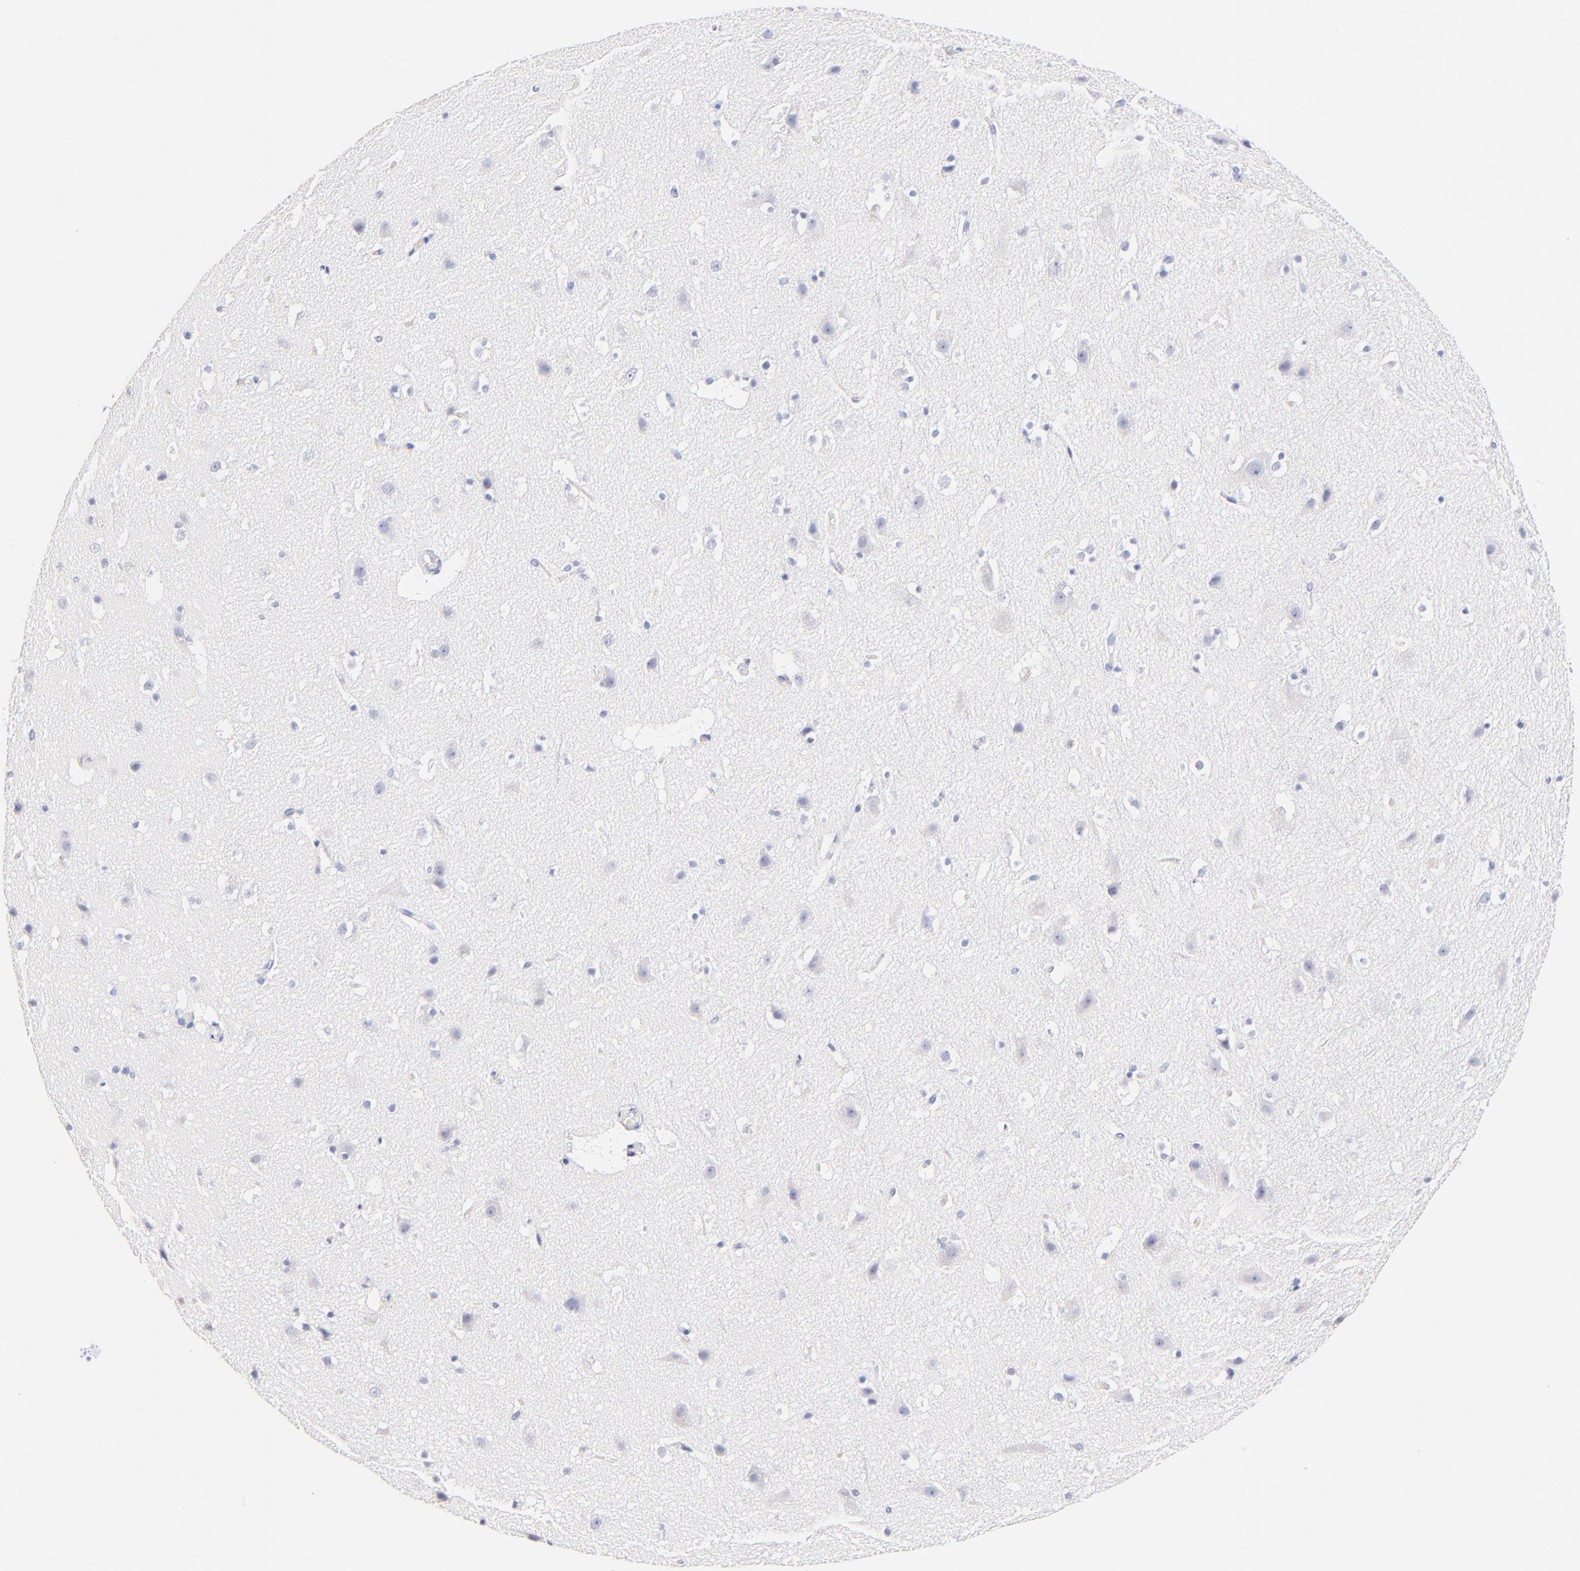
{"staining": {"intensity": "negative", "quantity": "none", "location": "none"}, "tissue": "cerebral cortex", "cell_type": "Endothelial cells", "image_type": "normal", "snomed": [{"axis": "morphology", "description": "Normal tissue, NOS"}, {"axis": "topography", "description": "Cerebral cortex"}], "caption": "Immunohistochemistry (IHC) photomicrograph of unremarkable cerebral cortex stained for a protein (brown), which displays no positivity in endothelial cells.", "gene": "ASB9", "patient": {"sex": "male", "age": 45}}